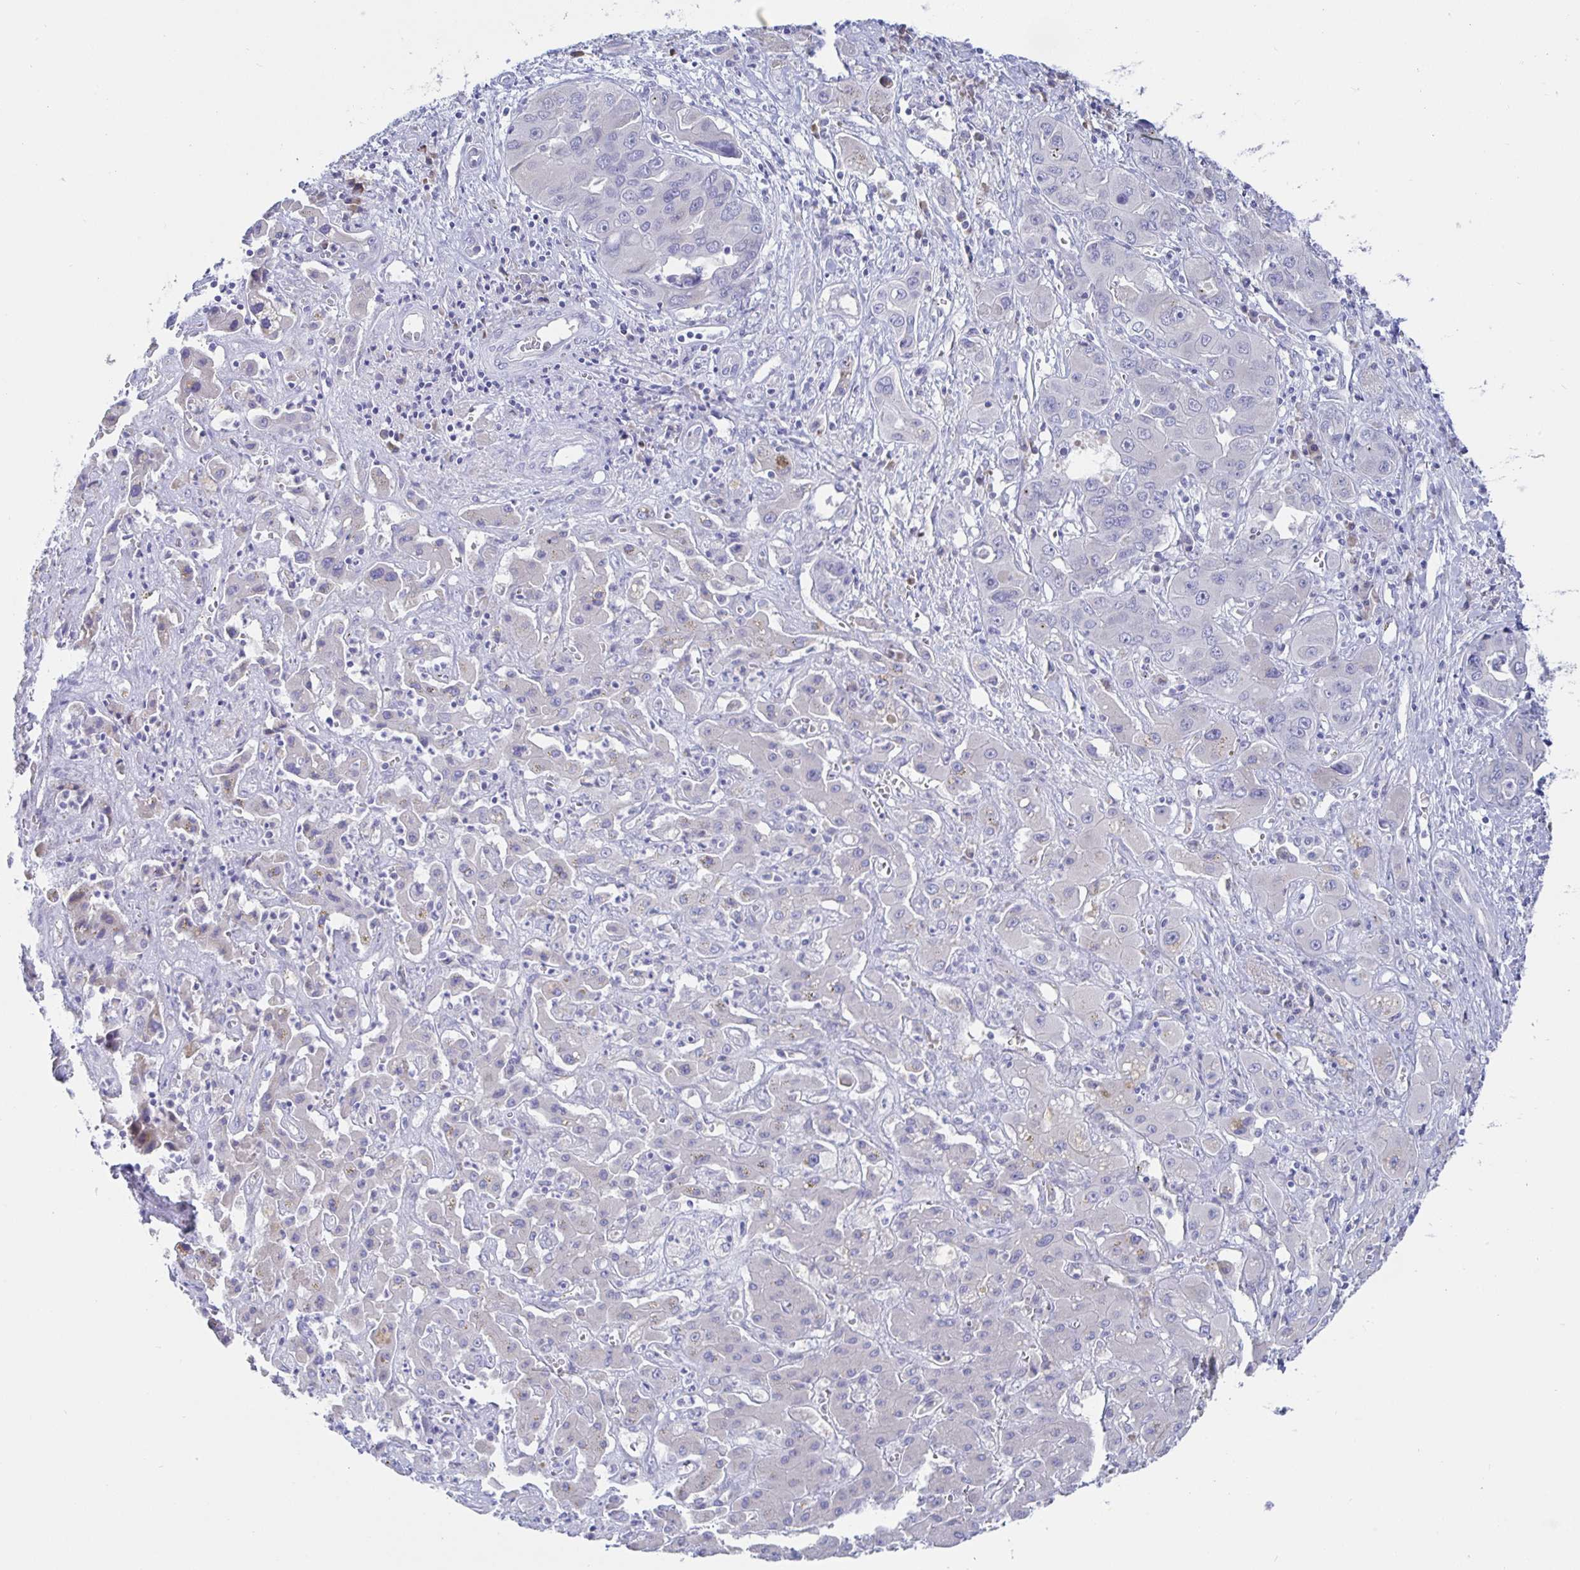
{"staining": {"intensity": "negative", "quantity": "none", "location": "none"}, "tissue": "liver cancer", "cell_type": "Tumor cells", "image_type": "cancer", "snomed": [{"axis": "morphology", "description": "Cholangiocarcinoma"}, {"axis": "topography", "description": "Liver"}], "caption": "Histopathology image shows no protein positivity in tumor cells of liver cancer (cholangiocarcinoma) tissue.", "gene": "SIAH3", "patient": {"sex": "male", "age": 67}}